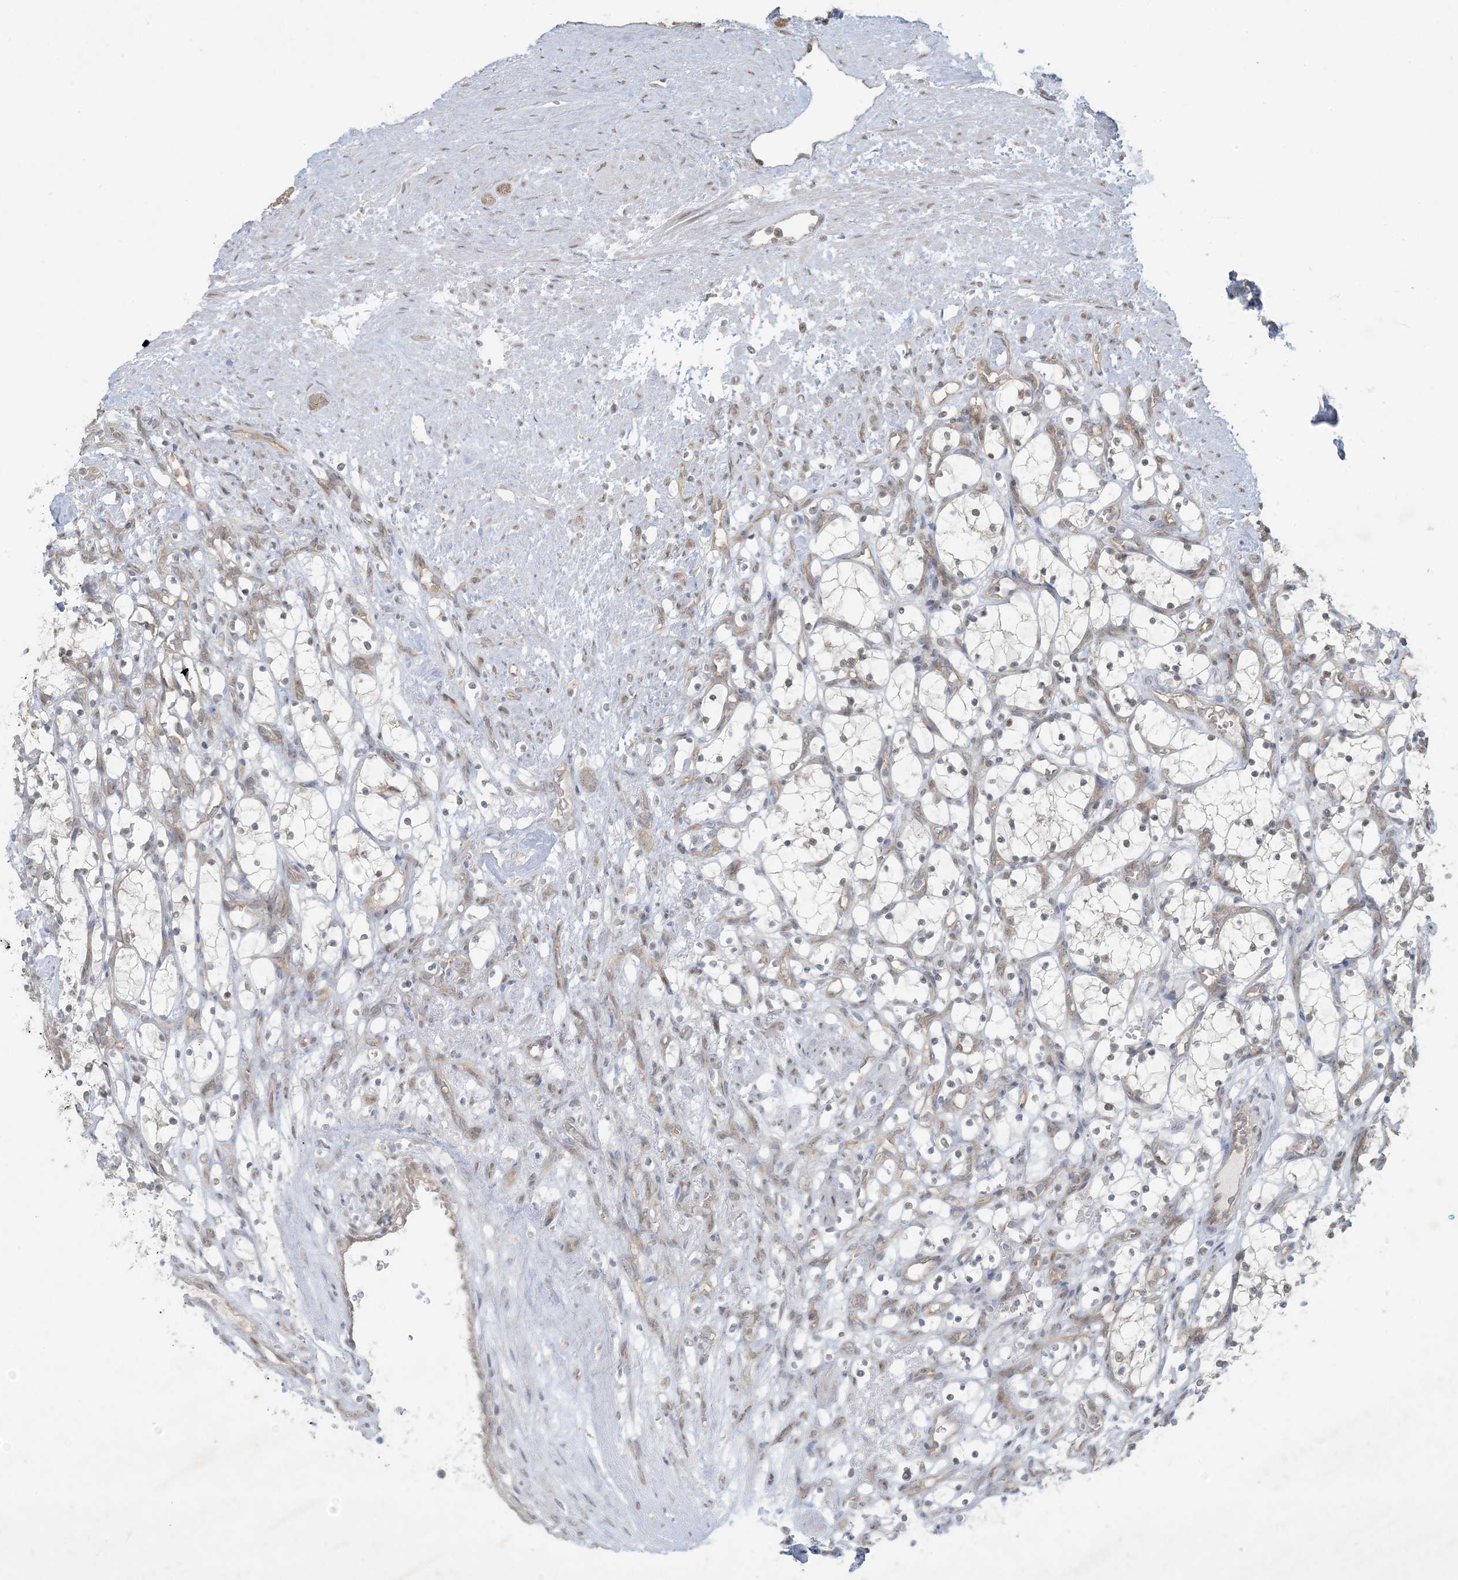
{"staining": {"intensity": "negative", "quantity": "none", "location": "none"}, "tissue": "renal cancer", "cell_type": "Tumor cells", "image_type": "cancer", "snomed": [{"axis": "morphology", "description": "Adenocarcinoma, NOS"}, {"axis": "topography", "description": "Kidney"}], "caption": "Immunohistochemistry (IHC) micrograph of human renal cancer stained for a protein (brown), which demonstrates no expression in tumor cells.", "gene": "BCORL1", "patient": {"sex": "female", "age": 69}}